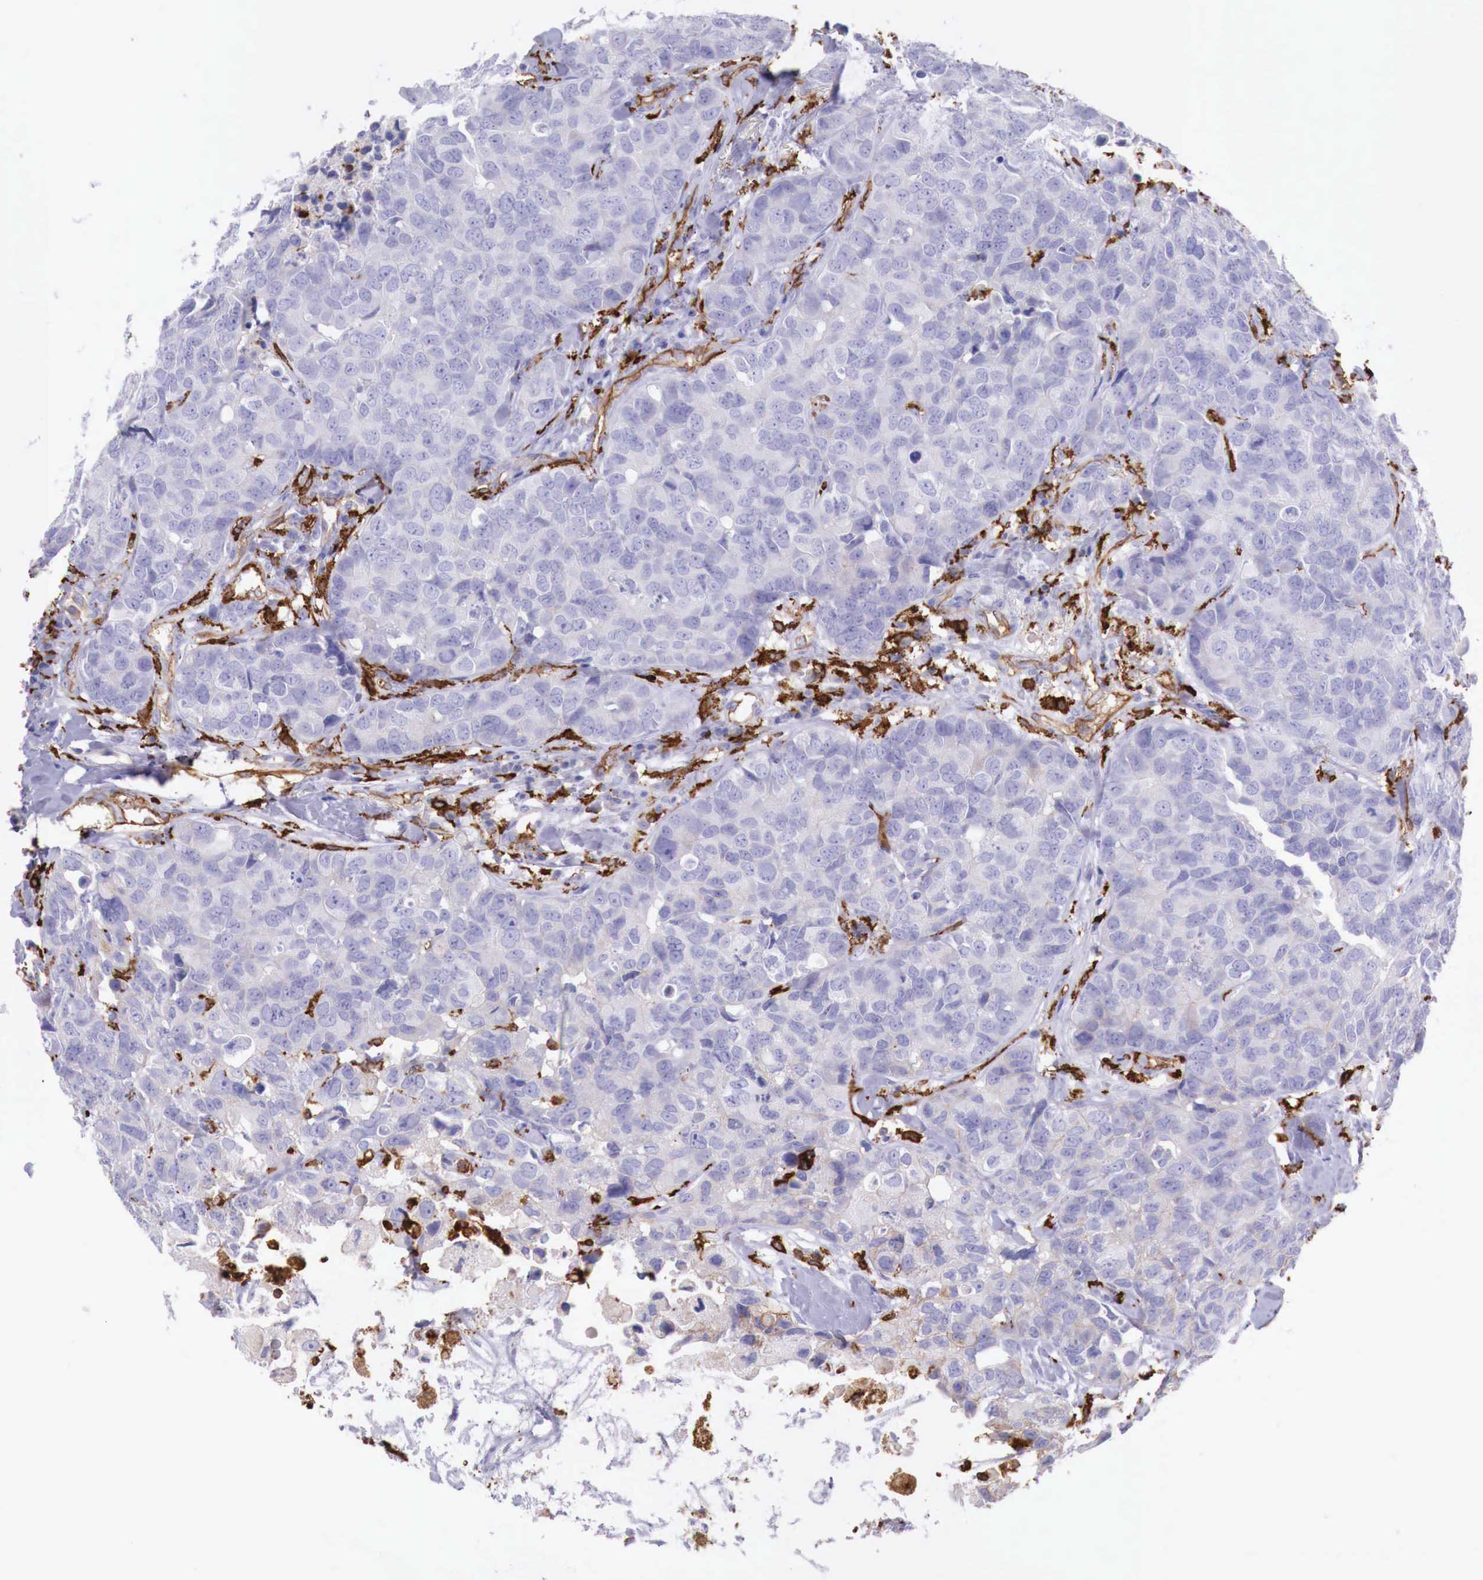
{"staining": {"intensity": "weak", "quantity": "25%-75%", "location": "cytoplasmic/membranous"}, "tissue": "breast cancer", "cell_type": "Tumor cells", "image_type": "cancer", "snomed": [{"axis": "morphology", "description": "Duct carcinoma"}, {"axis": "topography", "description": "Breast"}], "caption": "Immunohistochemical staining of human infiltrating ductal carcinoma (breast) exhibits low levels of weak cytoplasmic/membranous protein positivity in approximately 25%-75% of tumor cells.", "gene": "MSR1", "patient": {"sex": "female", "age": 91}}